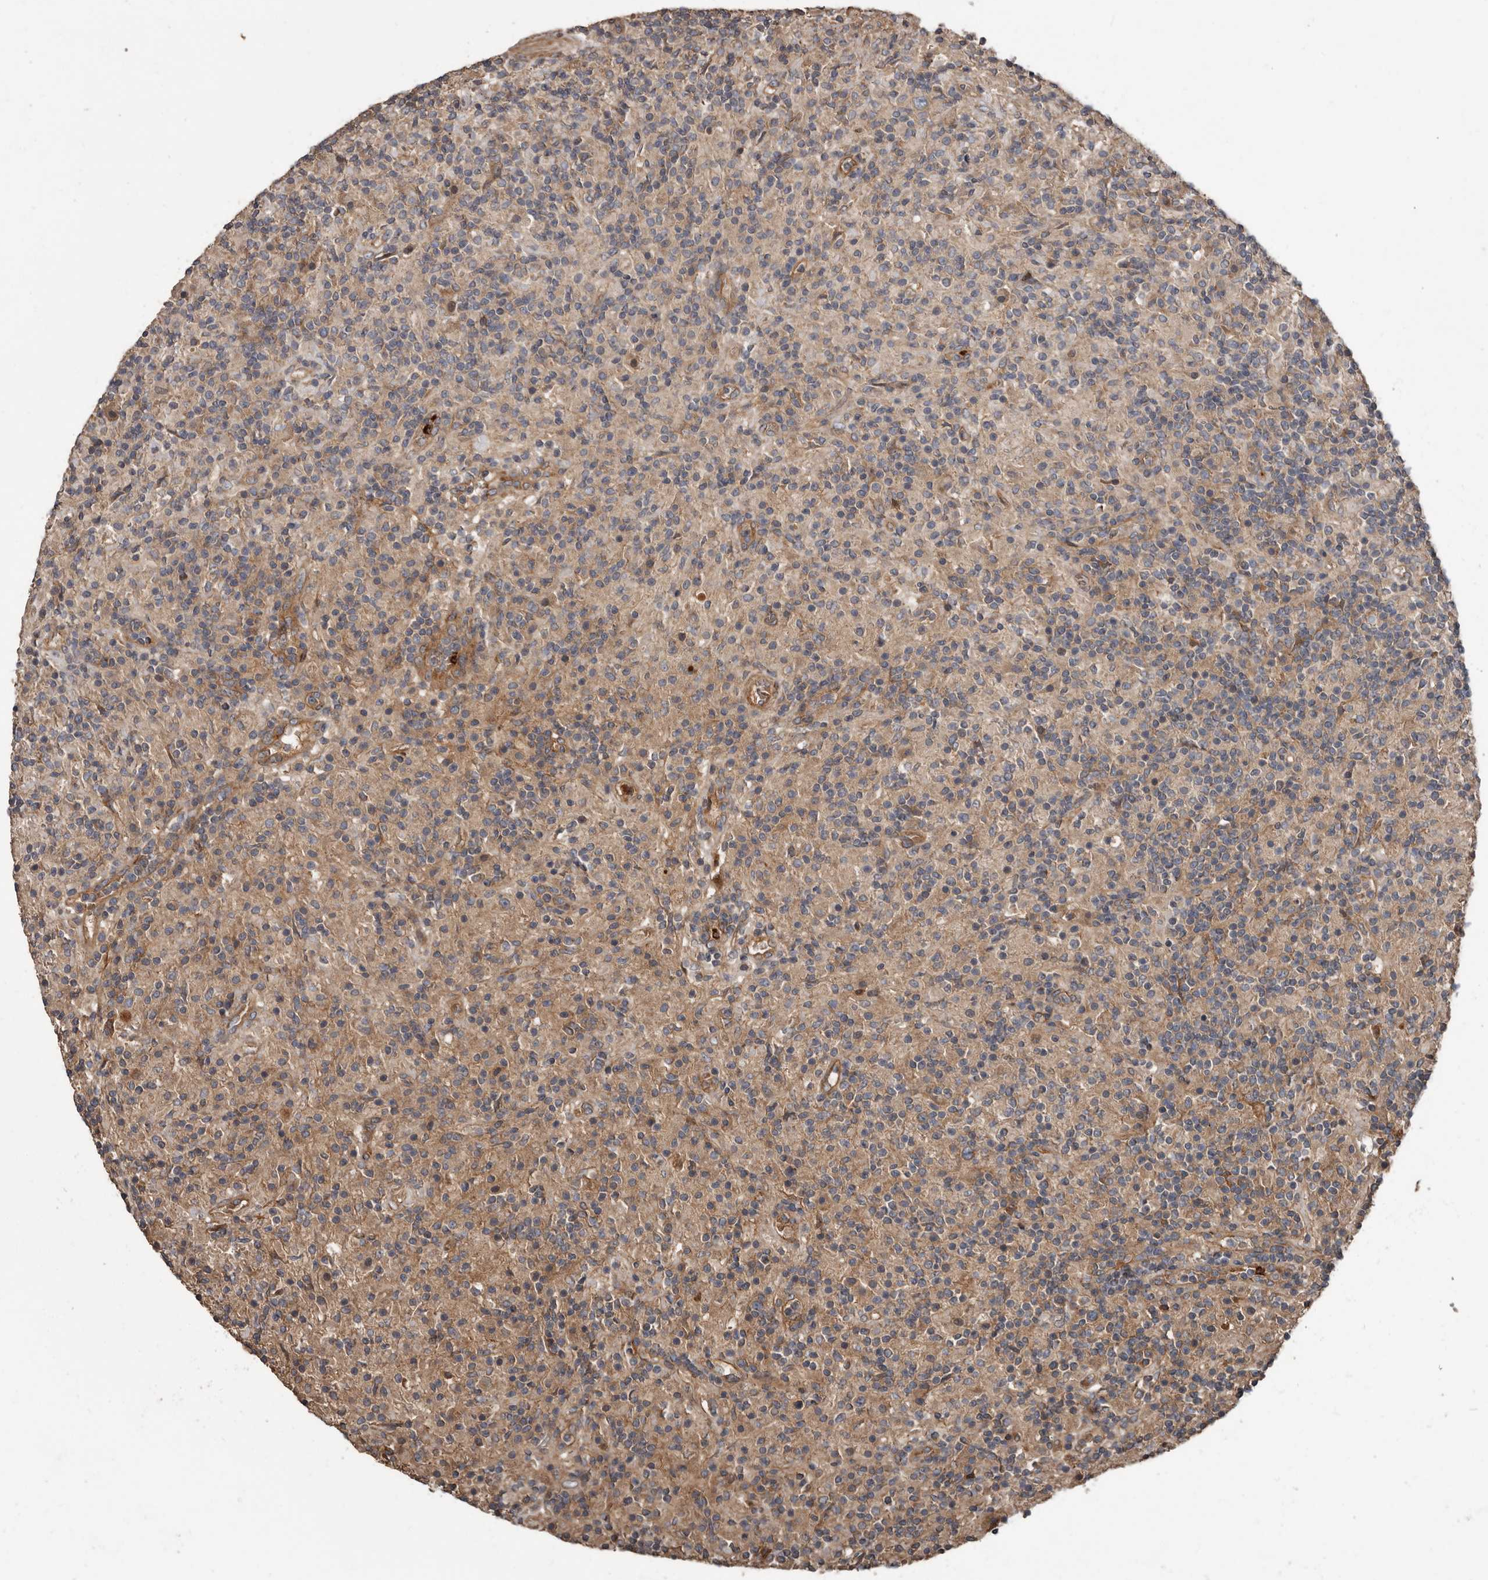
{"staining": {"intensity": "weak", "quantity": "<25%", "location": "cytoplasmic/membranous"}, "tissue": "lymphoma", "cell_type": "Tumor cells", "image_type": "cancer", "snomed": [{"axis": "morphology", "description": "Hodgkin's disease, NOS"}, {"axis": "topography", "description": "Lymph node"}], "caption": "Histopathology image shows no protein positivity in tumor cells of Hodgkin's disease tissue. (DAB IHC, high magnification).", "gene": "ARHGEF5", "patient": {"sex": "male", "age": 70}}